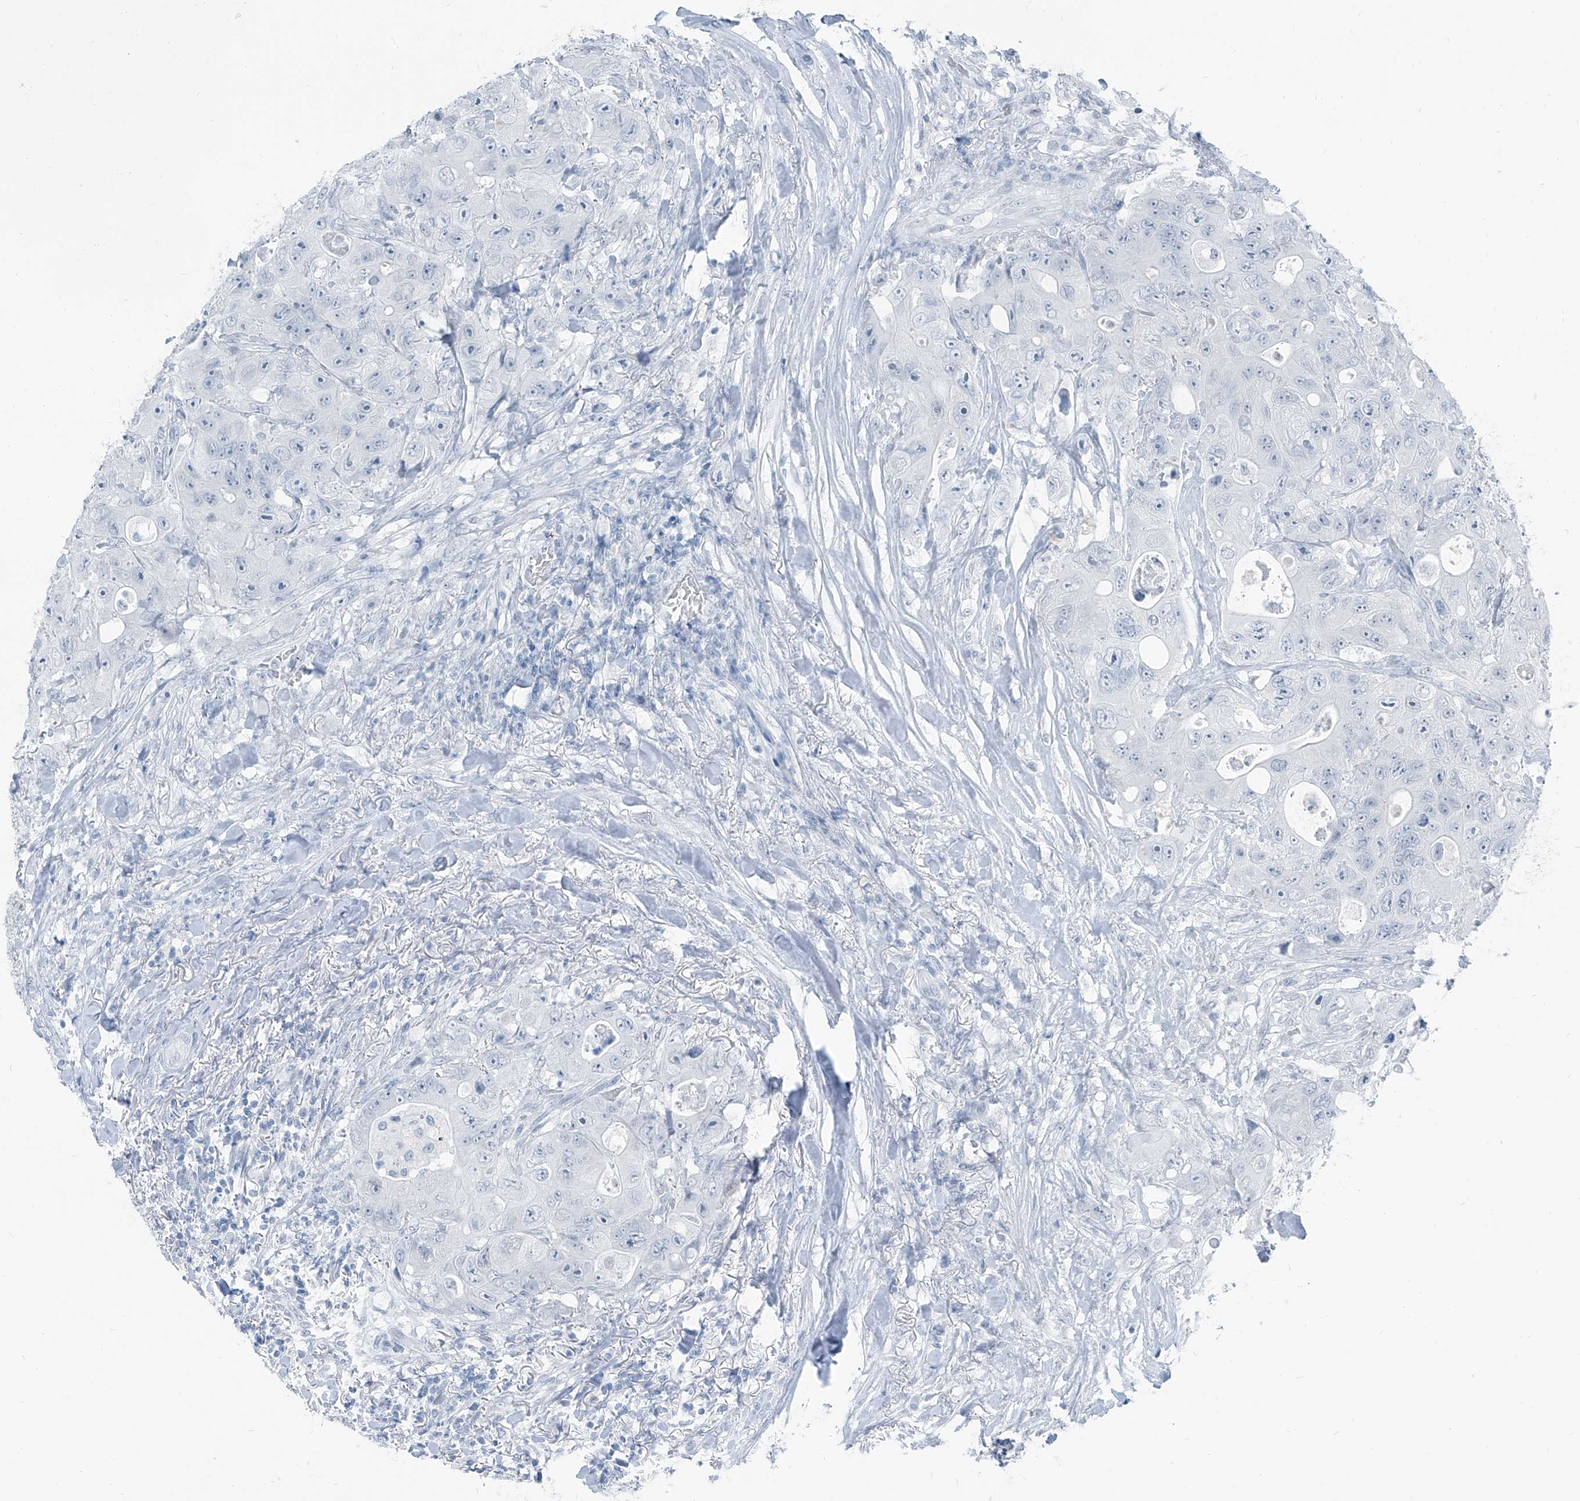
{"staining": {"intensity": "negative", "quantity": "none", "location": "none"}, "tissue": "colorectal cancer", "cell_type": "Tumor cells", "image_type": "cancer", "snomed": [{"axis": "morphology", "description": "Adenocarcinoma, NOS"}, {"axis": "topography", "description": "Colon"}], "caption": "Human colorectal cancer (adenocarcinoma) stained for a protein using immunohistochemistry demonstrates no staining in tumor cells.", "gene": "RGN", "patient": {"sex": "female", "age": 46}}